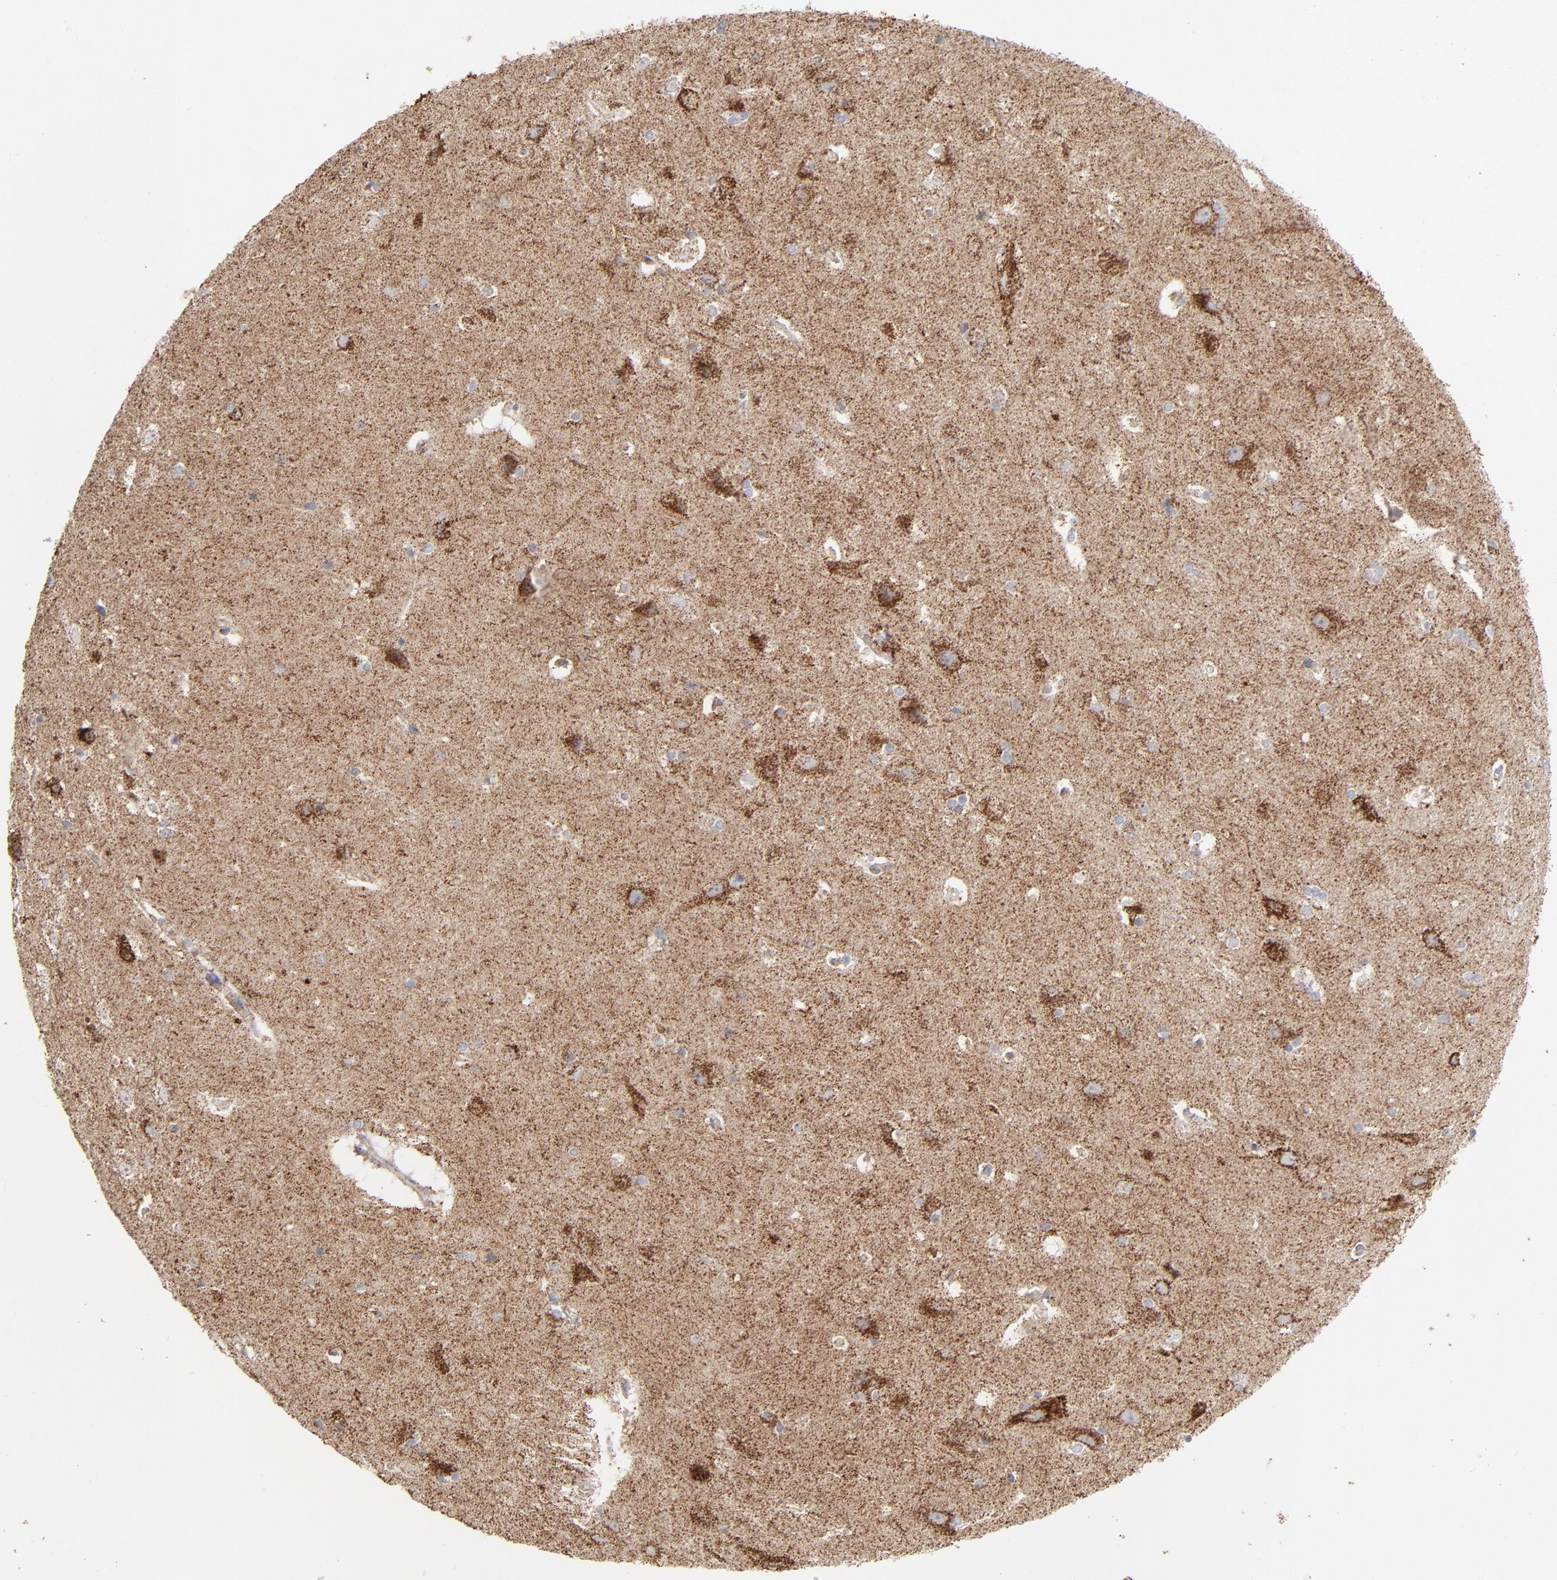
{"staining": {"intensity": "weak", "quantity": "25%-75%", "location": "cytoplasmic/membranous"}, "tissue": "hippocampus", "cell_type": "Glial cells", "image_type": "normal", "snomed": [{"axis": "morphology", "description": "Normal tissue, NOS"}, {"axis": "topography", "description": "Hippocampus"}], "caption": "Immunohistochemistry (IHC) staining of benign hippocampus, which reveals low levels of weak cytoplasmic/membranous staining in approximately 25%-75% of glial cells indicating weak cytoplasmic/membranous protein expression. The staining was performed using DAB (brown) for protein detection and nuclei were counterstained in hematoxylin (blue).", "gene": "ASB3", "patient": {"sex": "female", "age": 19}}